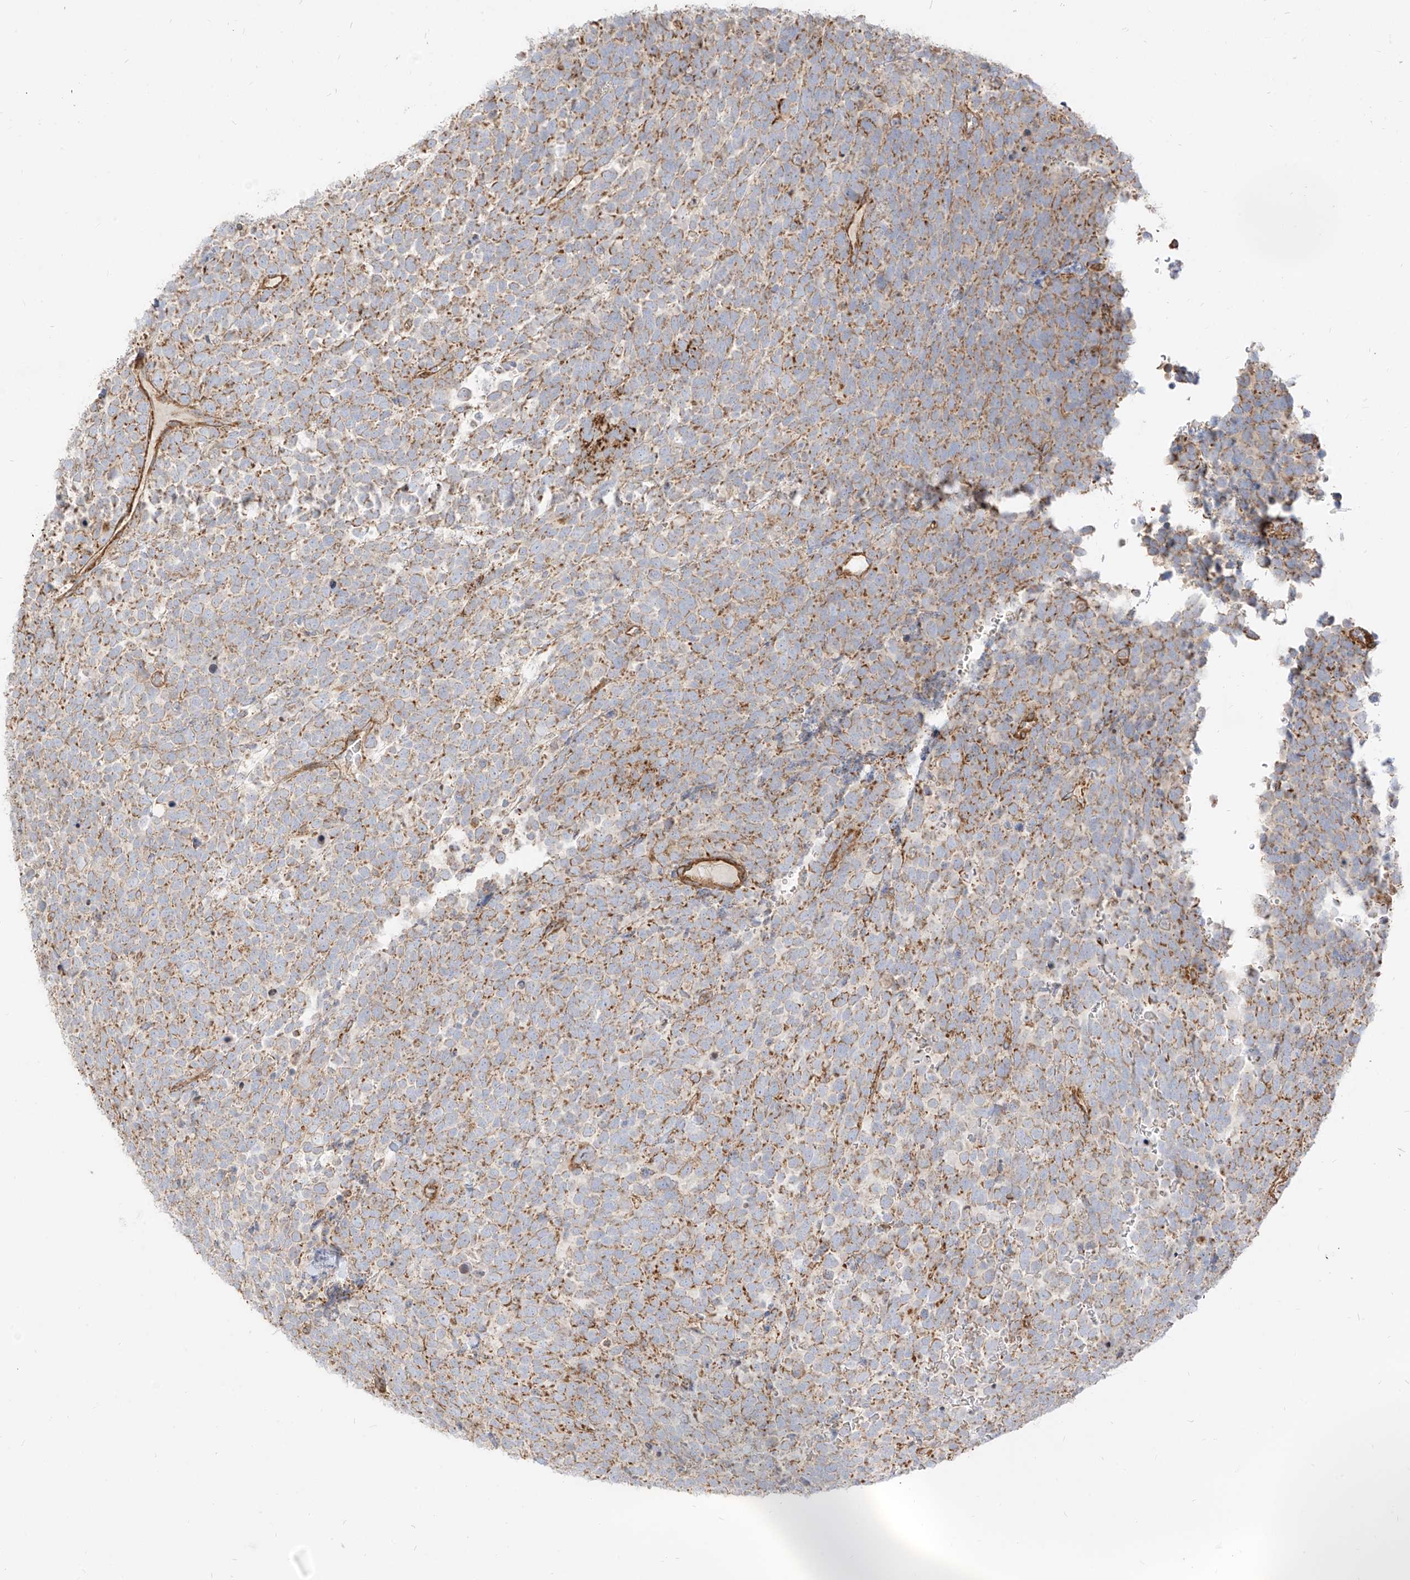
{"staining": {"intensity": "moderate", "quantity": "25%-75%", "location": "cytoplasmic/membranous"}, "tissue": "urothelial cancer", "cell_type": "Tumor cells", "image_type": "cancer", "snomed": [{"axis": "morphology", "description": "Urothelial carcinoma, High grade"}, {"axis": "topography", "description": "Urinary bladder"}], "caption": "Urothelial cancer stained with DAB (3,3'-diaminobenzidine) IHC demonstrates medium levels of moderate cytoplasmic/membranous expression in approximately 25%-75% of tumor cells. The protein of interest is stained brown, and the nuclei are stained in blue (DAB IHC with brightfield microscopy, high magnification).", "gene": "PLCL1", "patient": {"sex": "female", "age": 82}}